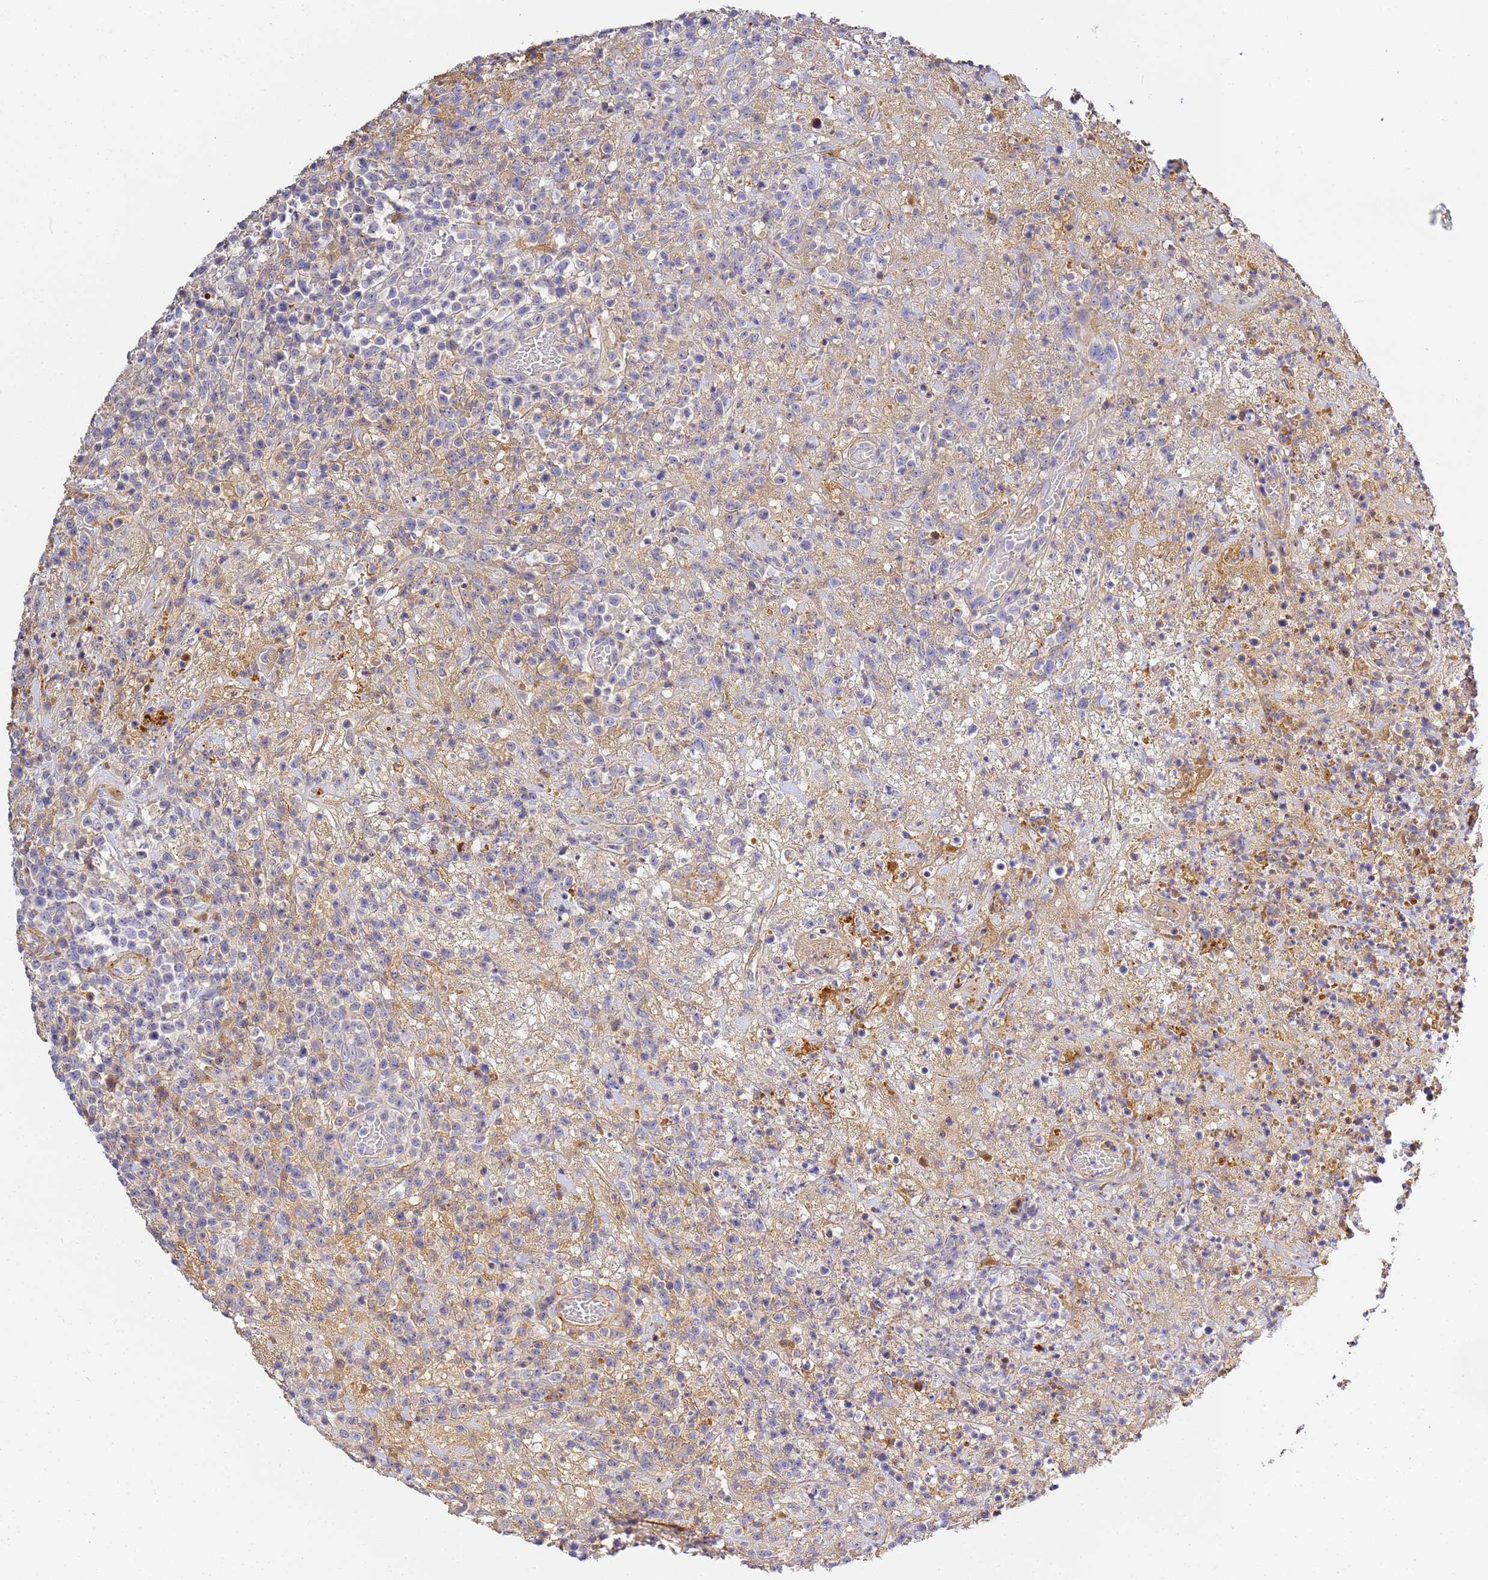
{"staining": {"intensity": "moderate", "quantity": "<25%", "location": "cytoplasmic/membranous"}, "tissue": "lymphoma", "cell_type": "Tumor cells", "image_type": "cancer", "snomed": [{"axis": "morphology", "description": "Malignant lymphoma, non-Hodgkin's type, High grade"}, {"axis": "topography", "description": "Colon"}], "caption": "Immunohistochemical staining of human malignant lymphoma, non-Hodgkin's type (high-grade) displays moderate cytoplasmic/membranous protein expression in approximately <25% of tumor cells.", "gene": "CFH", "patient": {"sex": "female", "age": 53}}